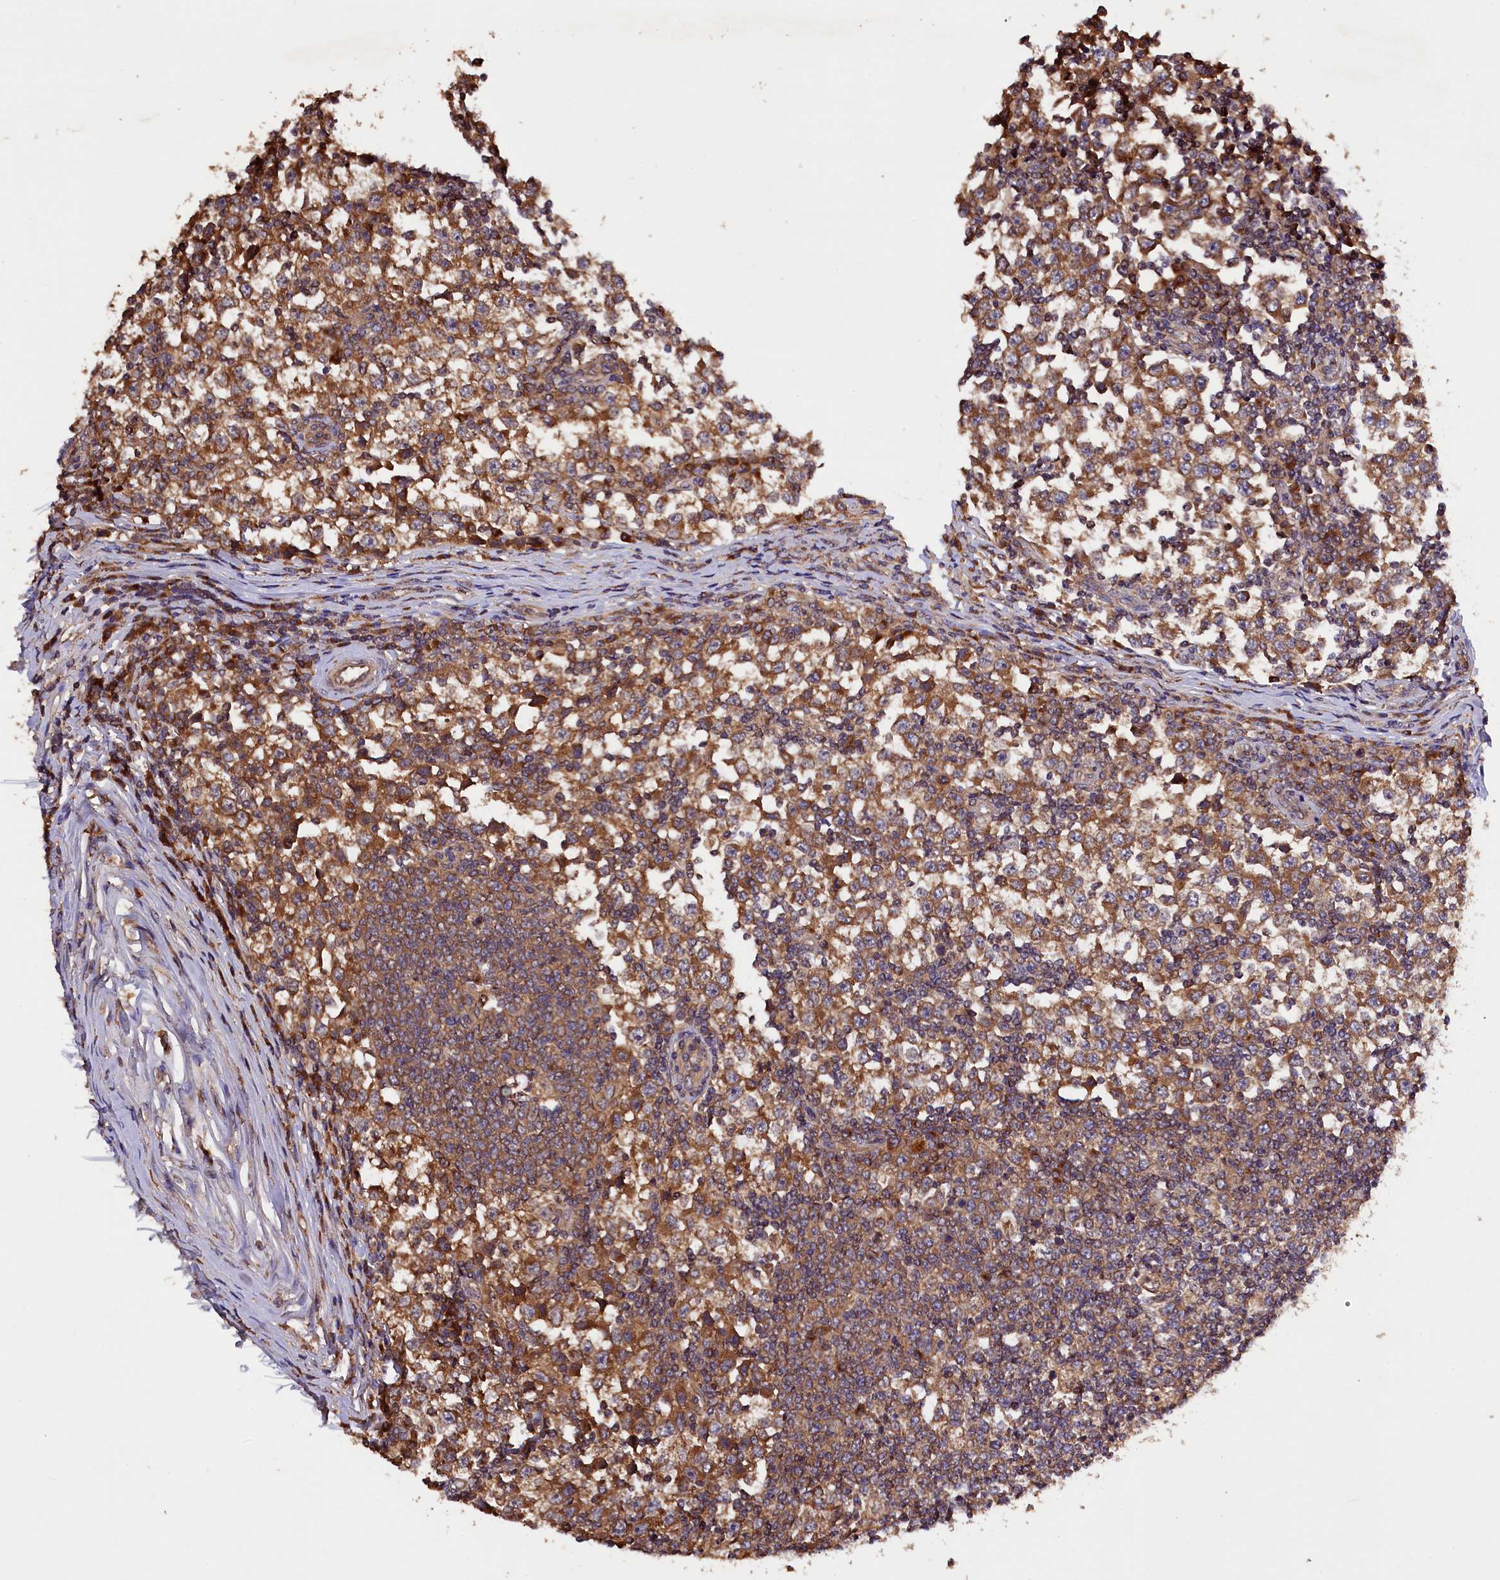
{"staining": {"intensity": "moderate", "quantity": ">75%", "location": "cytoplasmic/membranous"}, "tissue": "testis cancer", "cell_type": "Tumor cells", "image_type": "cancer", "snomed": [{"axis": "morphology", "description": "Seminoma, NOS"}, {"axis": "topography", "description": "Testis"}], "caption": "Brown immunohistochemical staining in human testis seminoma reveals moderate cytoplasmic/membranous positivity in approximately >75% of tumor cells.", "gene": "KLC2", "patient": {"sex": "male", "age": 65}}